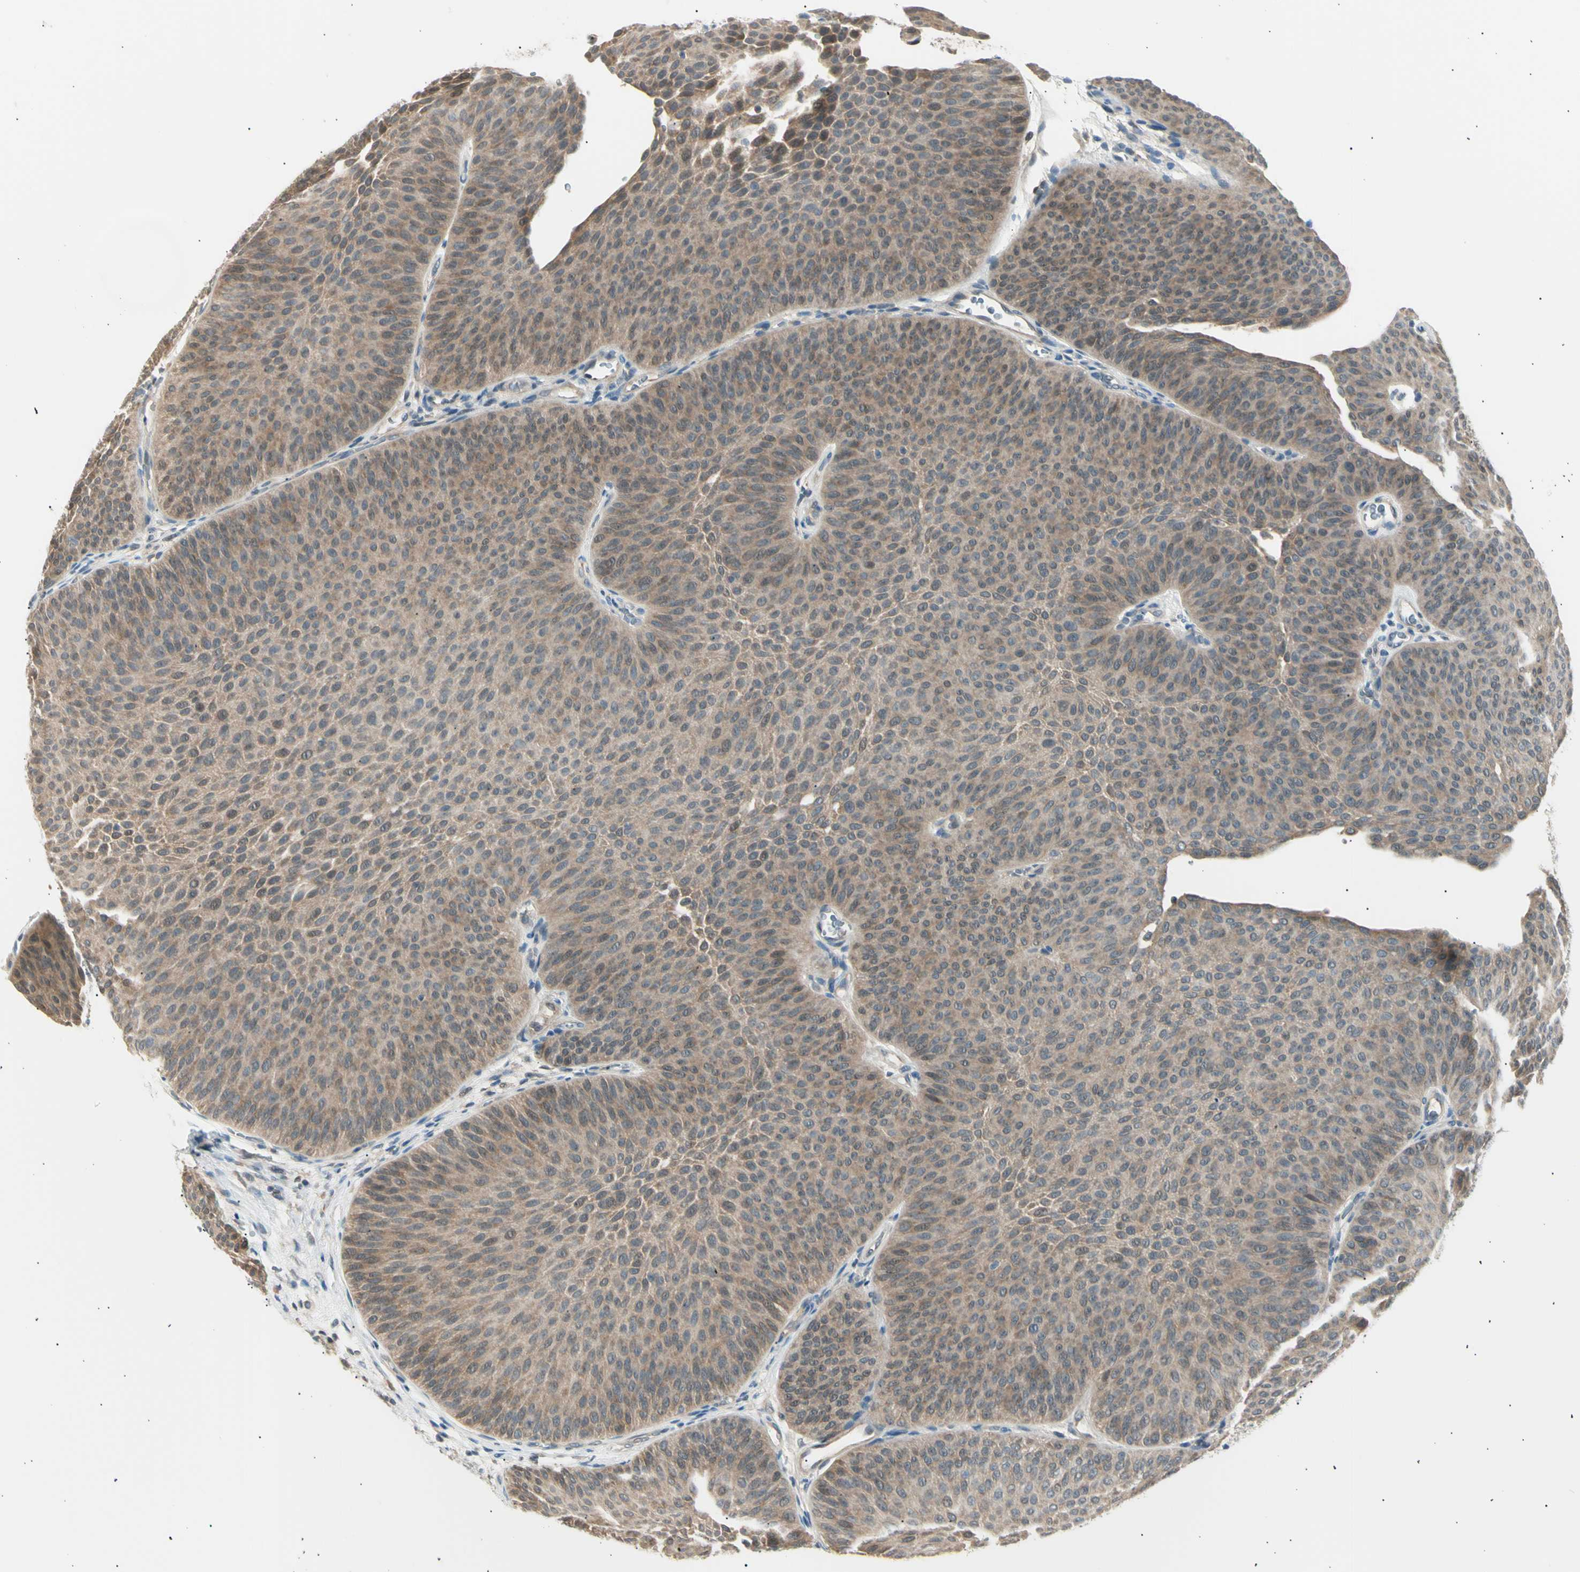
{"staining": {"intensity": "moderate", "quantity": ">75%", "location": "cytoplasmic/membranous"}, "tissue": "urothelial cancer", "cell_type": "Tumor cells", "image_type": "cancer", "snomed": [{"axis": "morphology", "description": "Urothelial carcinoma, Low grade"}, {"axis": "topography", "description": "Urinary bladder"}], "caption": "The histopathology image displays staining of urothelial cancer, revealing moderate cytoplasmic/membranous protein positivity (brown color) within tumor cells.", "gene": "LHPP", "patient": {"sex": "female", "age": 60}}